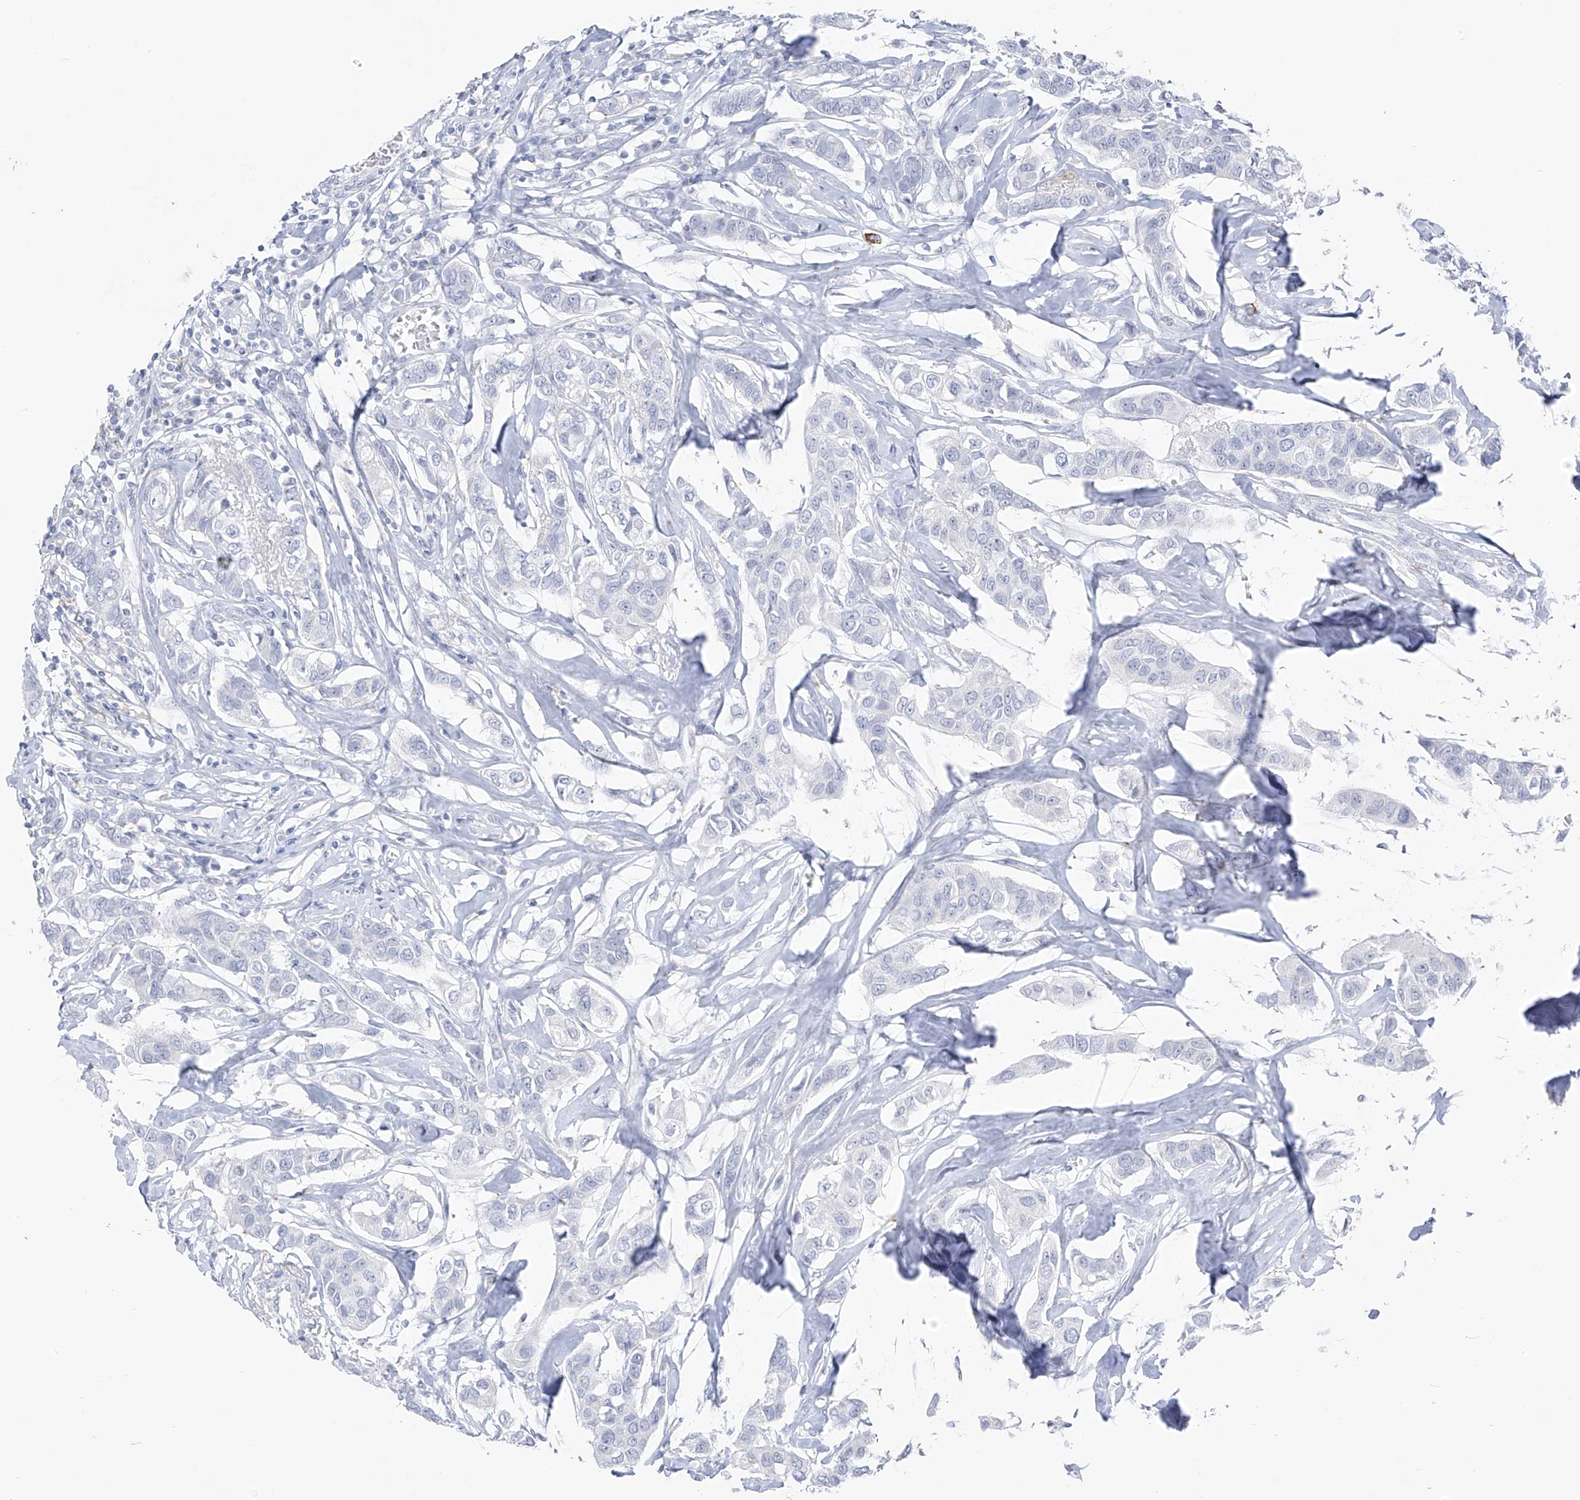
{"staining": {"intensity": "negative", "quantity": "none", "location": "none"}, "tissue": "breast cancer", "cell_type": "Tumor cells", "image_type": "cancer", "snomed": [{"axis": "morphology", "description": "Duct carcinoma"}, {"axis": "topography", "description": "Breast"}], "caption": "High power microscopy micrograph of an immunohistochemistry (IHC) image of breast intraductal carcinoma, revealing no significant positivity in tumor cells. (Immunohistochemistry (ihc), brightfield microscopy, high magnification).", "gene": "CX3CR1", "patient": {"sex": "female", "age": 80}}